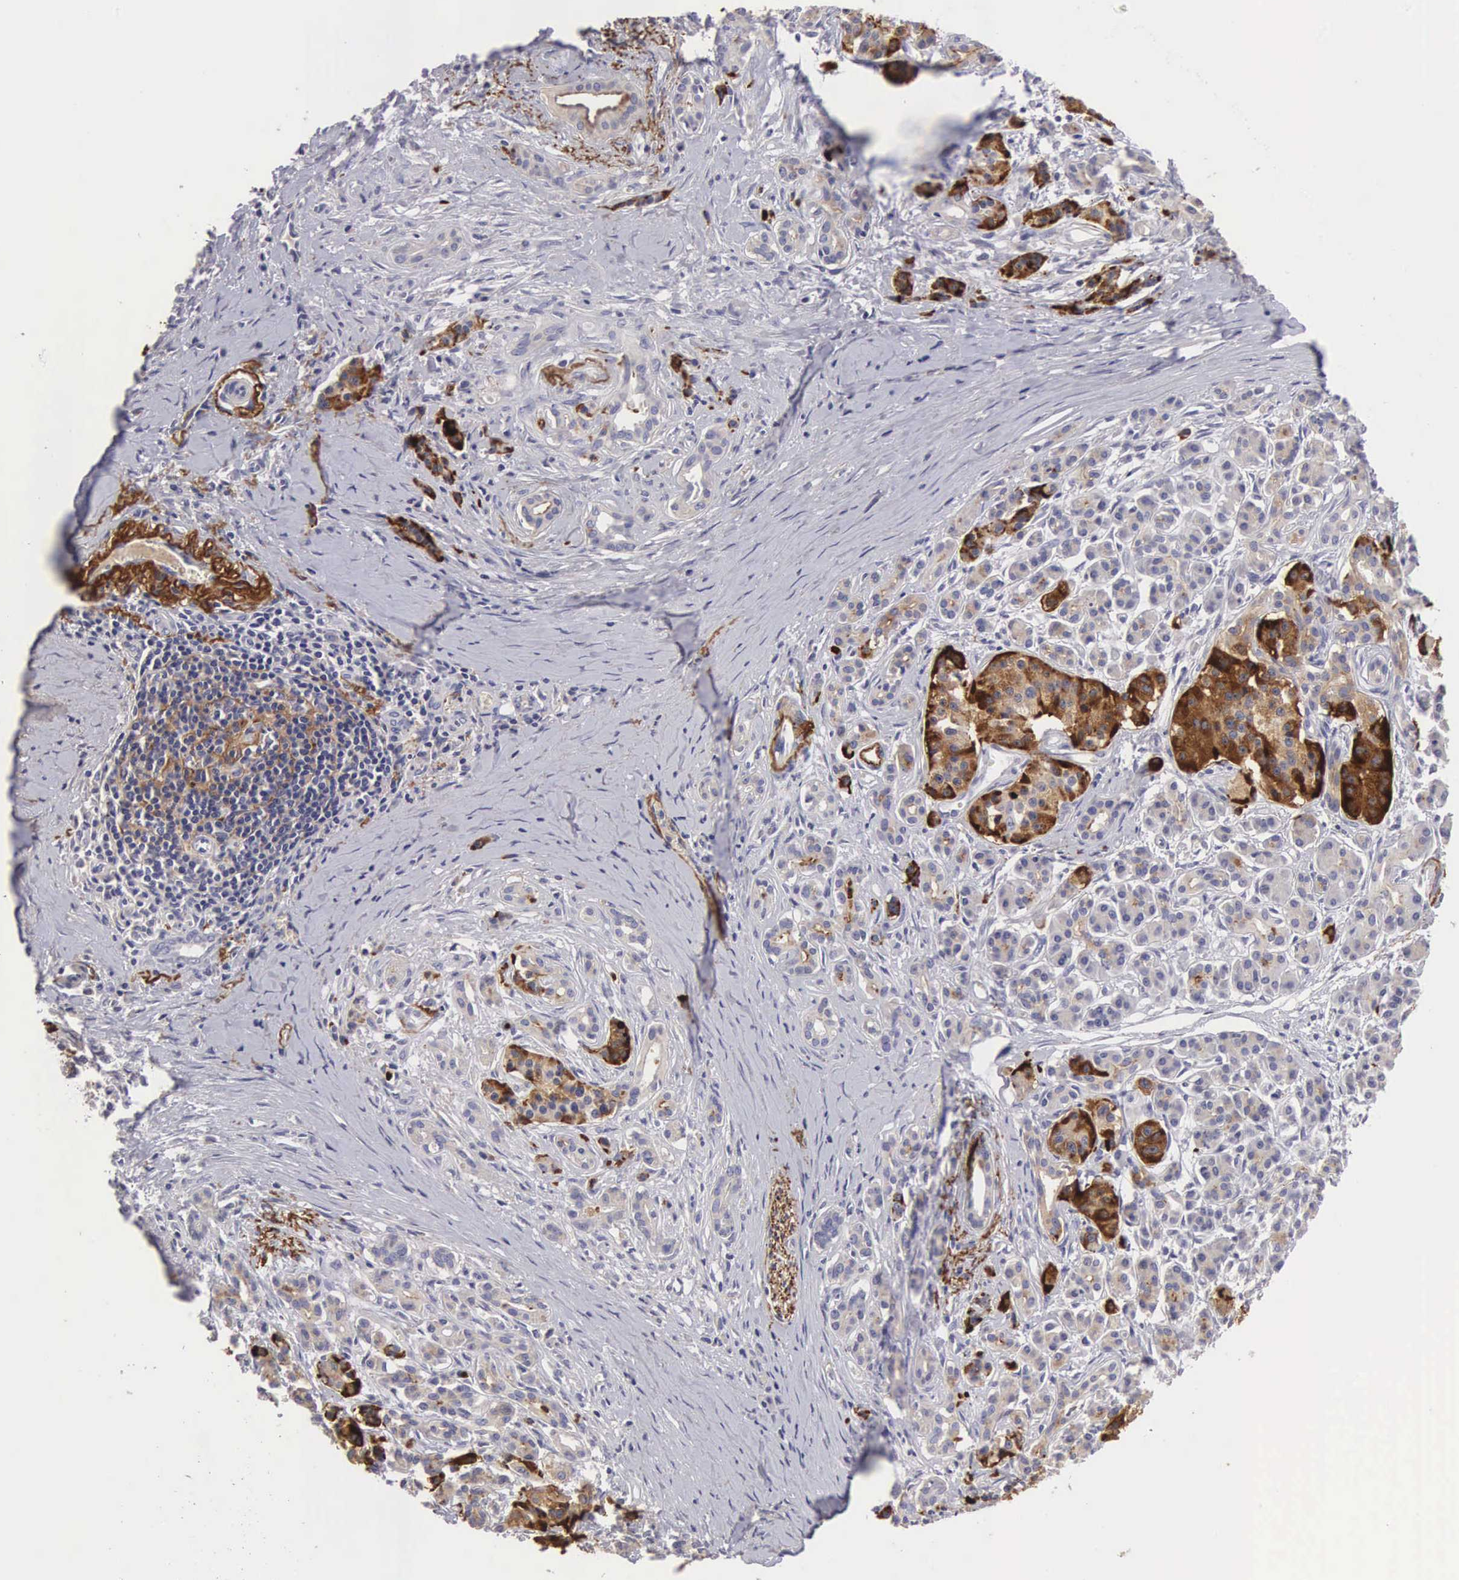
{"staining": {"intensity": "negative", "quantity": "none", "location": "none"}, "tissue": "pancreatic cancer", "cell_type": "Tumor cells", "image_type": "cancer", "snomed": [{"axis": "morphology", "description": "Adenocarcinoma, NOS"}, {"axis": "topography", "description": "Pancreas"}], "caption": "Tumor cells show no significant protein staining in pancreatic cancer (adenocarcinoma).", "gene": "CLU", "patient": {"sex": "male", "age": 59}}